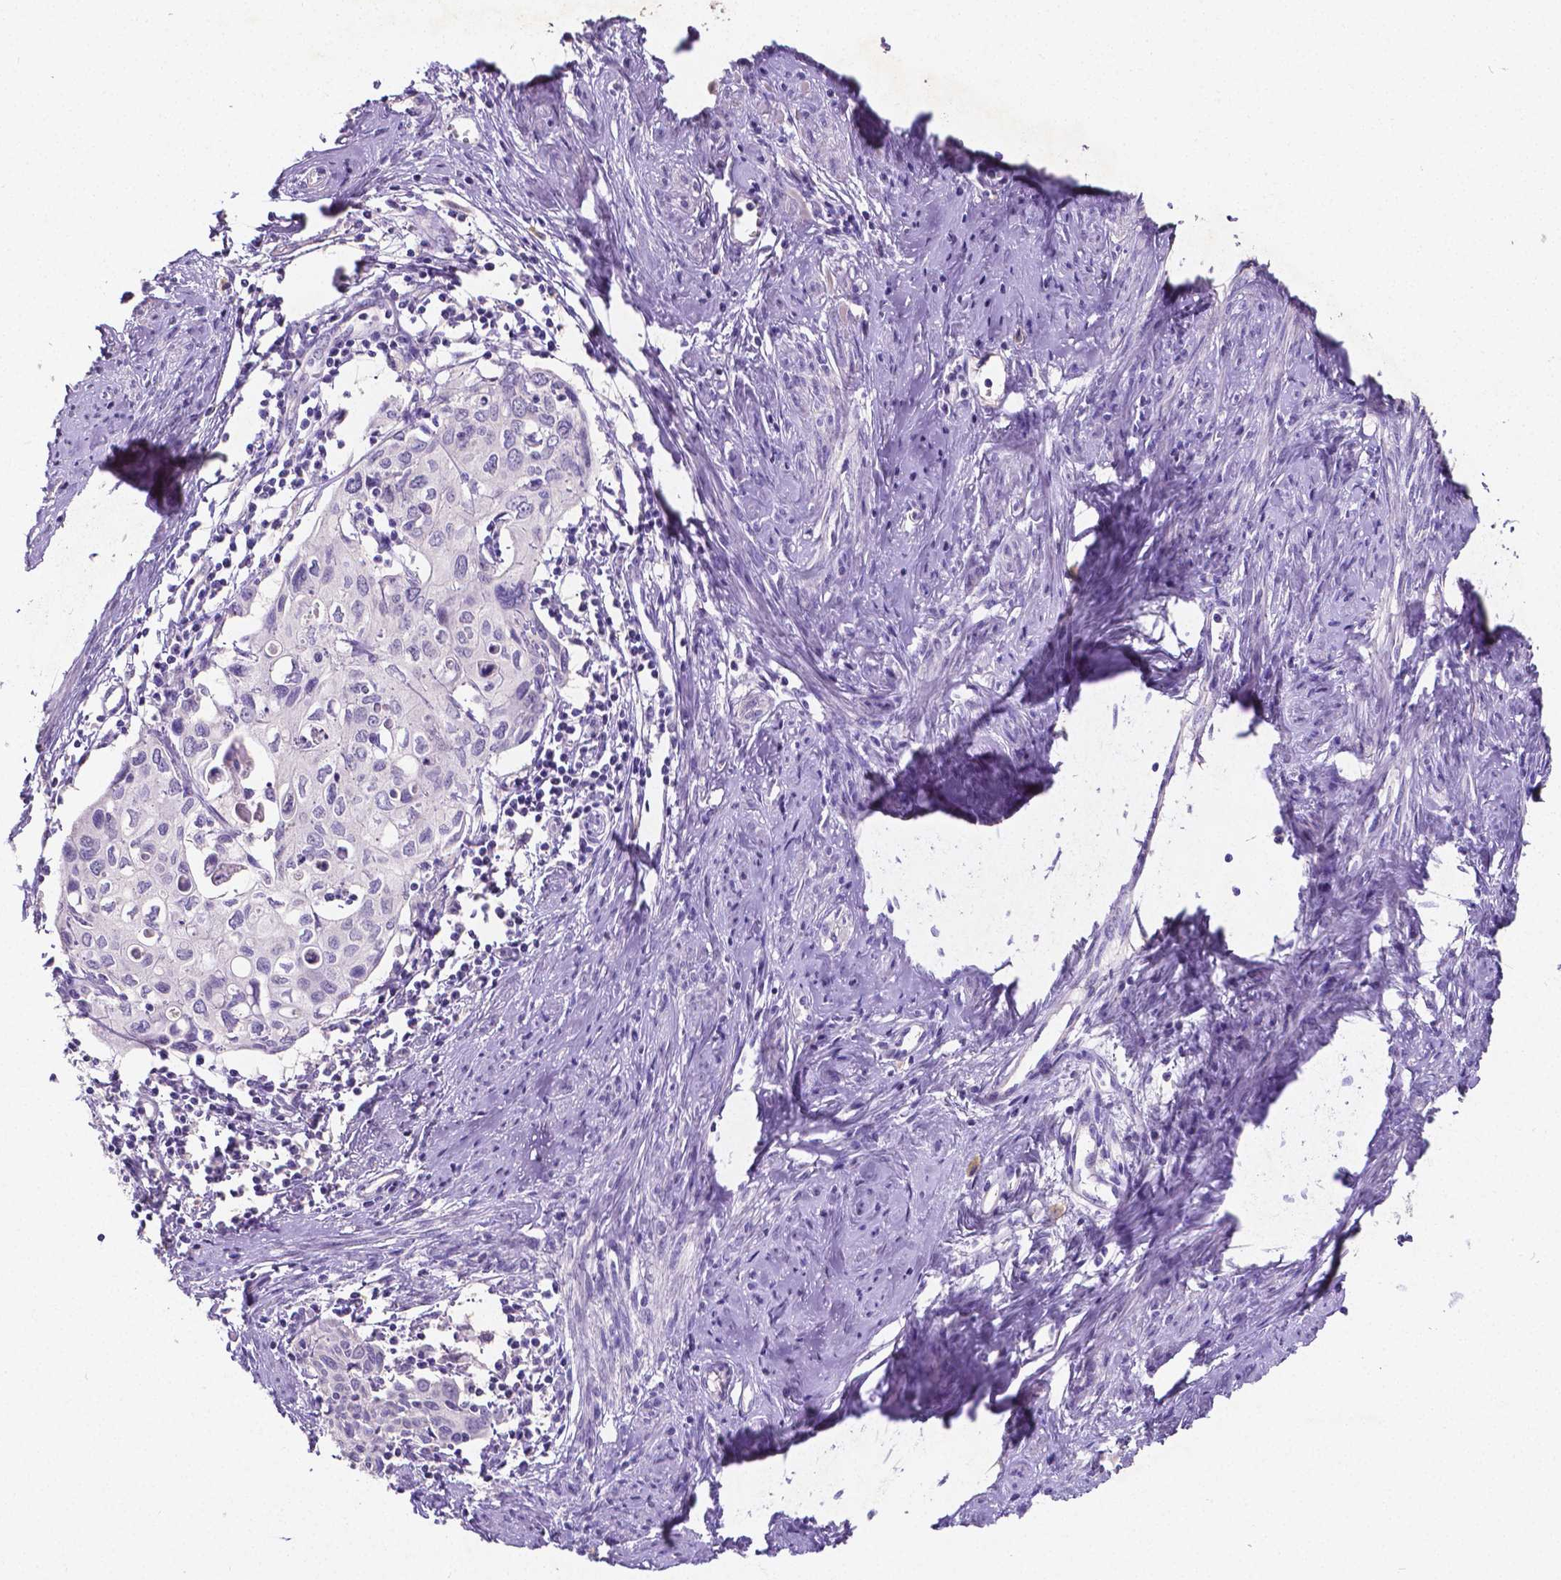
{"staining": {"intensity": "negative", "quantity": "none", "location": "none"}, "tissue": "cervical cancer", "cell_type": "Tumor cells", "image_type": "cancer", "snomed": [{"axis": "morphology", "description": "Squamous cell carcinoma, NOS"}, {"axis": "topography", "description": "Cervix"}], "caption": "A high-resolution image shows immunohistochemistry (IHC) staining of cervical squamous cell carcinoma, which exhibits no significant staining in tumor cells.", "gene": "SATB2", "patient": {"sex": "female", "age": 62}}